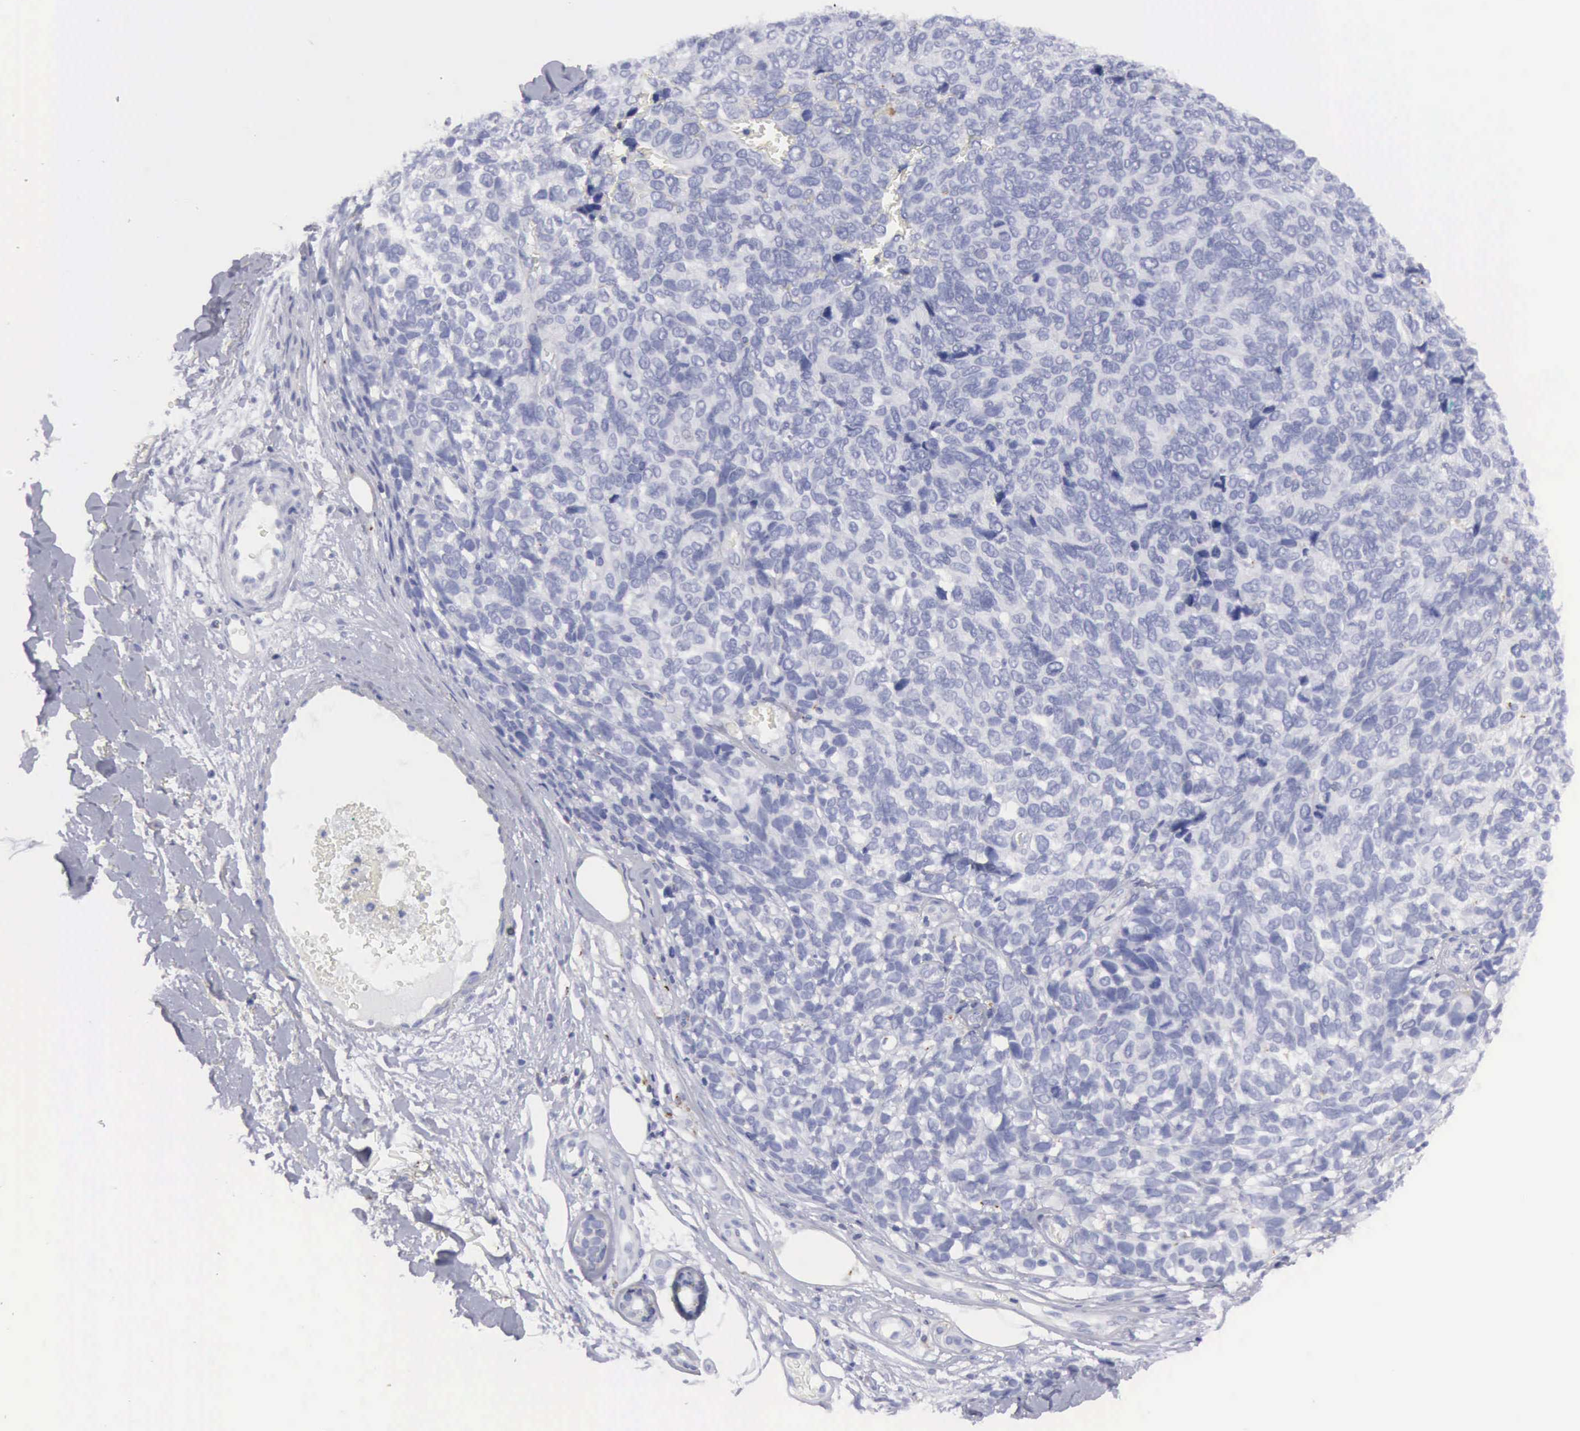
{"staining": {"intensity": "negative", "quantity": "none", "location": "none"}, "tissue": "melanoma", "cell_type": "Tumor cells", "image_type": "cancer", "snomed": [{"axis": "morphology", "description": "Malignant melanoma, NOS"}, {"axis": "topography", "description": "Skin"}], "caption": "Immunohistochemical staining of melanoma displays no significant expression in tumor cells. Nuclei are stained in blue.", "gene": "CTSS", "patient": {"sex": "female", "age": 85}}